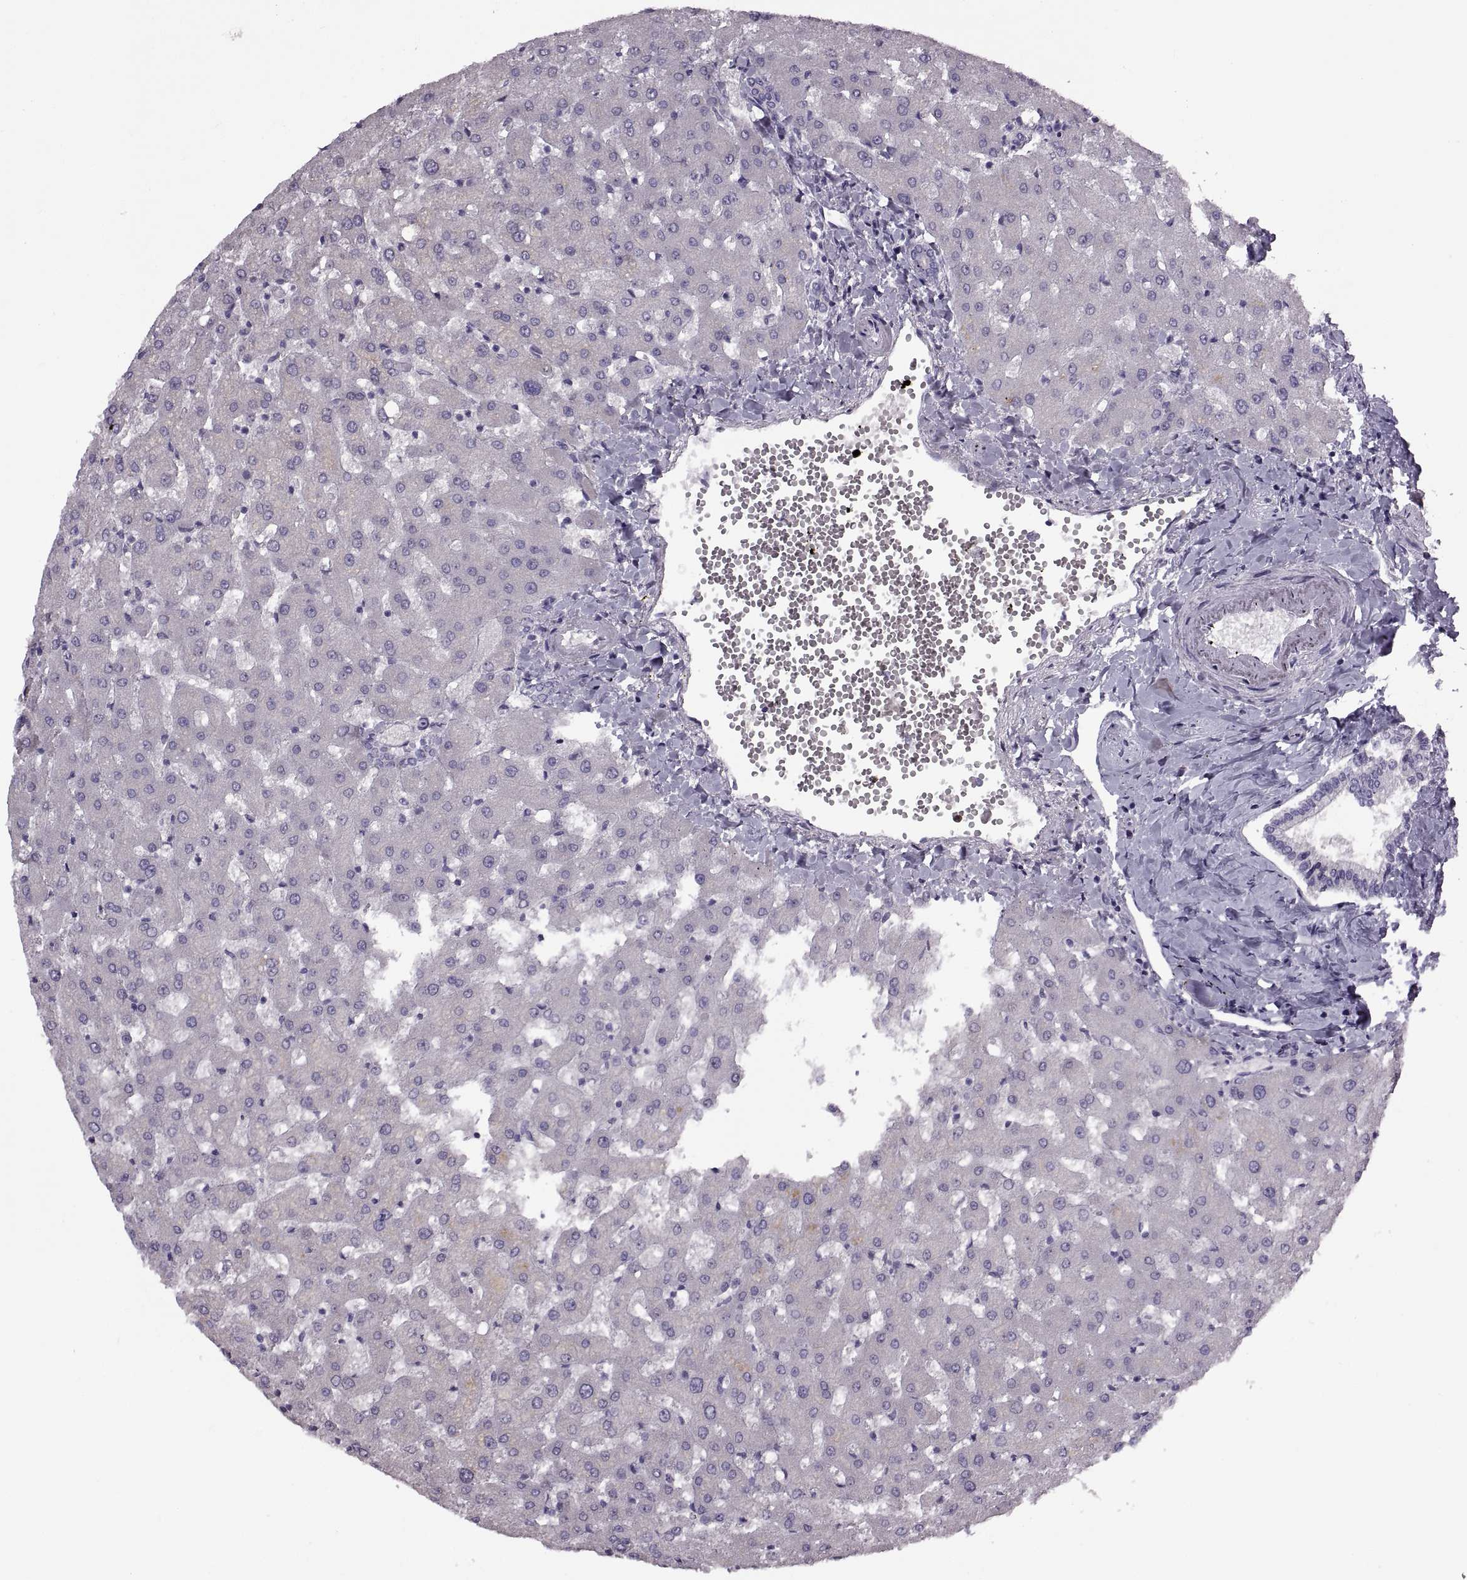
{"staining": {"intensity": "negative", "quantity": "none", "location": "none"}, "tissue": "liver", "cell_type": "Cholangiocytes", "image_type": "normal", "snomed": [{"axis": "morphology", "description": "Normal tissue, NOS"}, {"axis": "topography", "description": "Liver"}], "caption": "DAB immunohistochemical staining of benign liver reveals no significant expression in cholangiocytes.", "gene": "RSPH6A", "patient": {"sex": "female", "age": 50}}